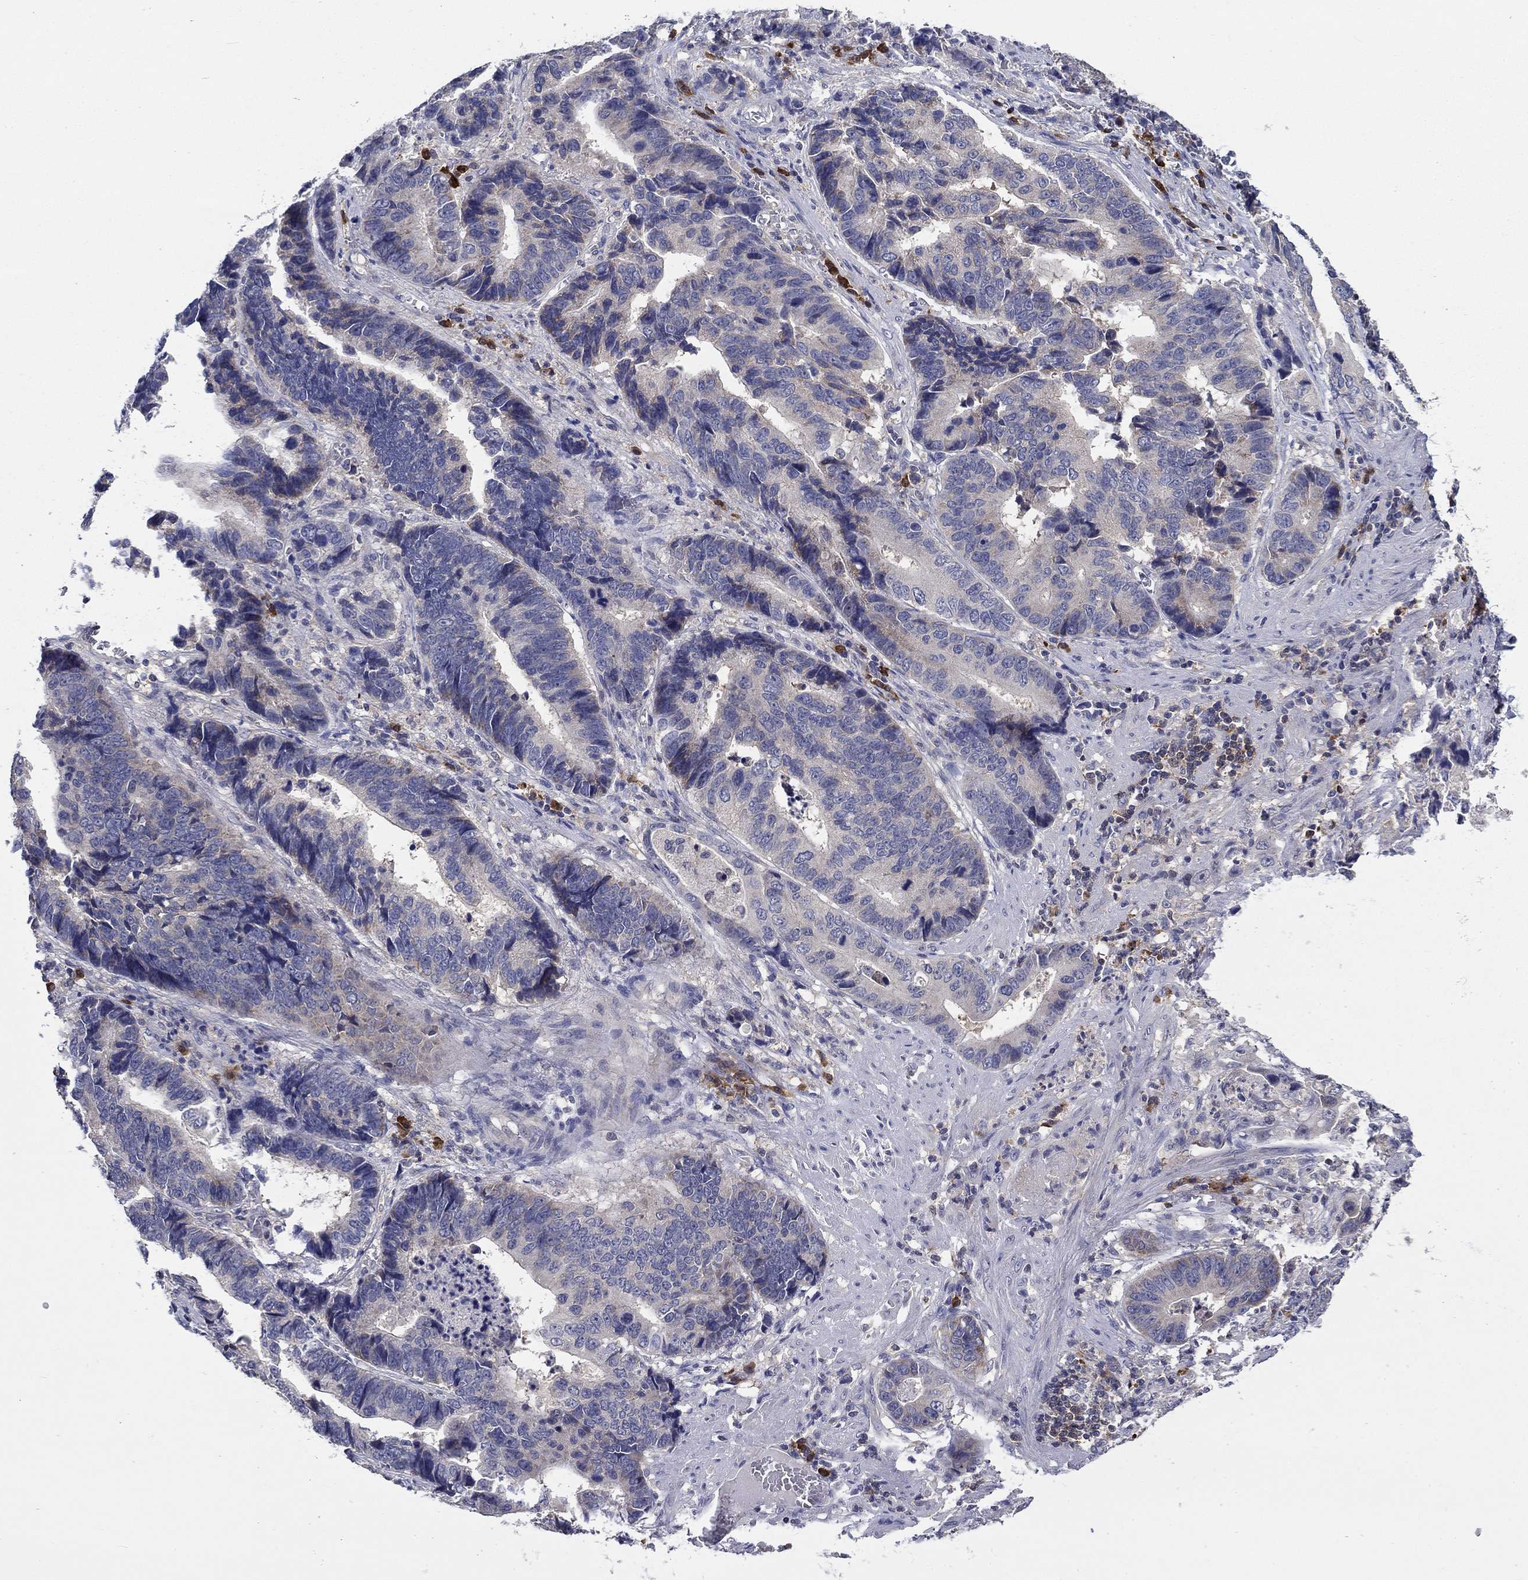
{"staining": {"intensity": "negative", "quantity": "none", "location": "none"}, "tissue": "stomach cancer", "cell_type": "Tumor cells", "image_type": "cancer", "snomed": [{"axis": "morphology", "description": "Adenocarcinoma, NOS"}, {"axis": "topography", "description": "Stomach"}], "caption": "High magnification brightfield microscopy of adenocarcinoma (stomach) stained with DAB (brown) and counterstained with hematoxylin (blue): tumor cells show no significant expression. The staining was performed using DAB to visualize the protein expression in brown, while the nuclei were stained in blue with hematoxylin (Magnification: 20x).", "gene": "POU2F2", "patient": {"sex": "male", "age": 84}}